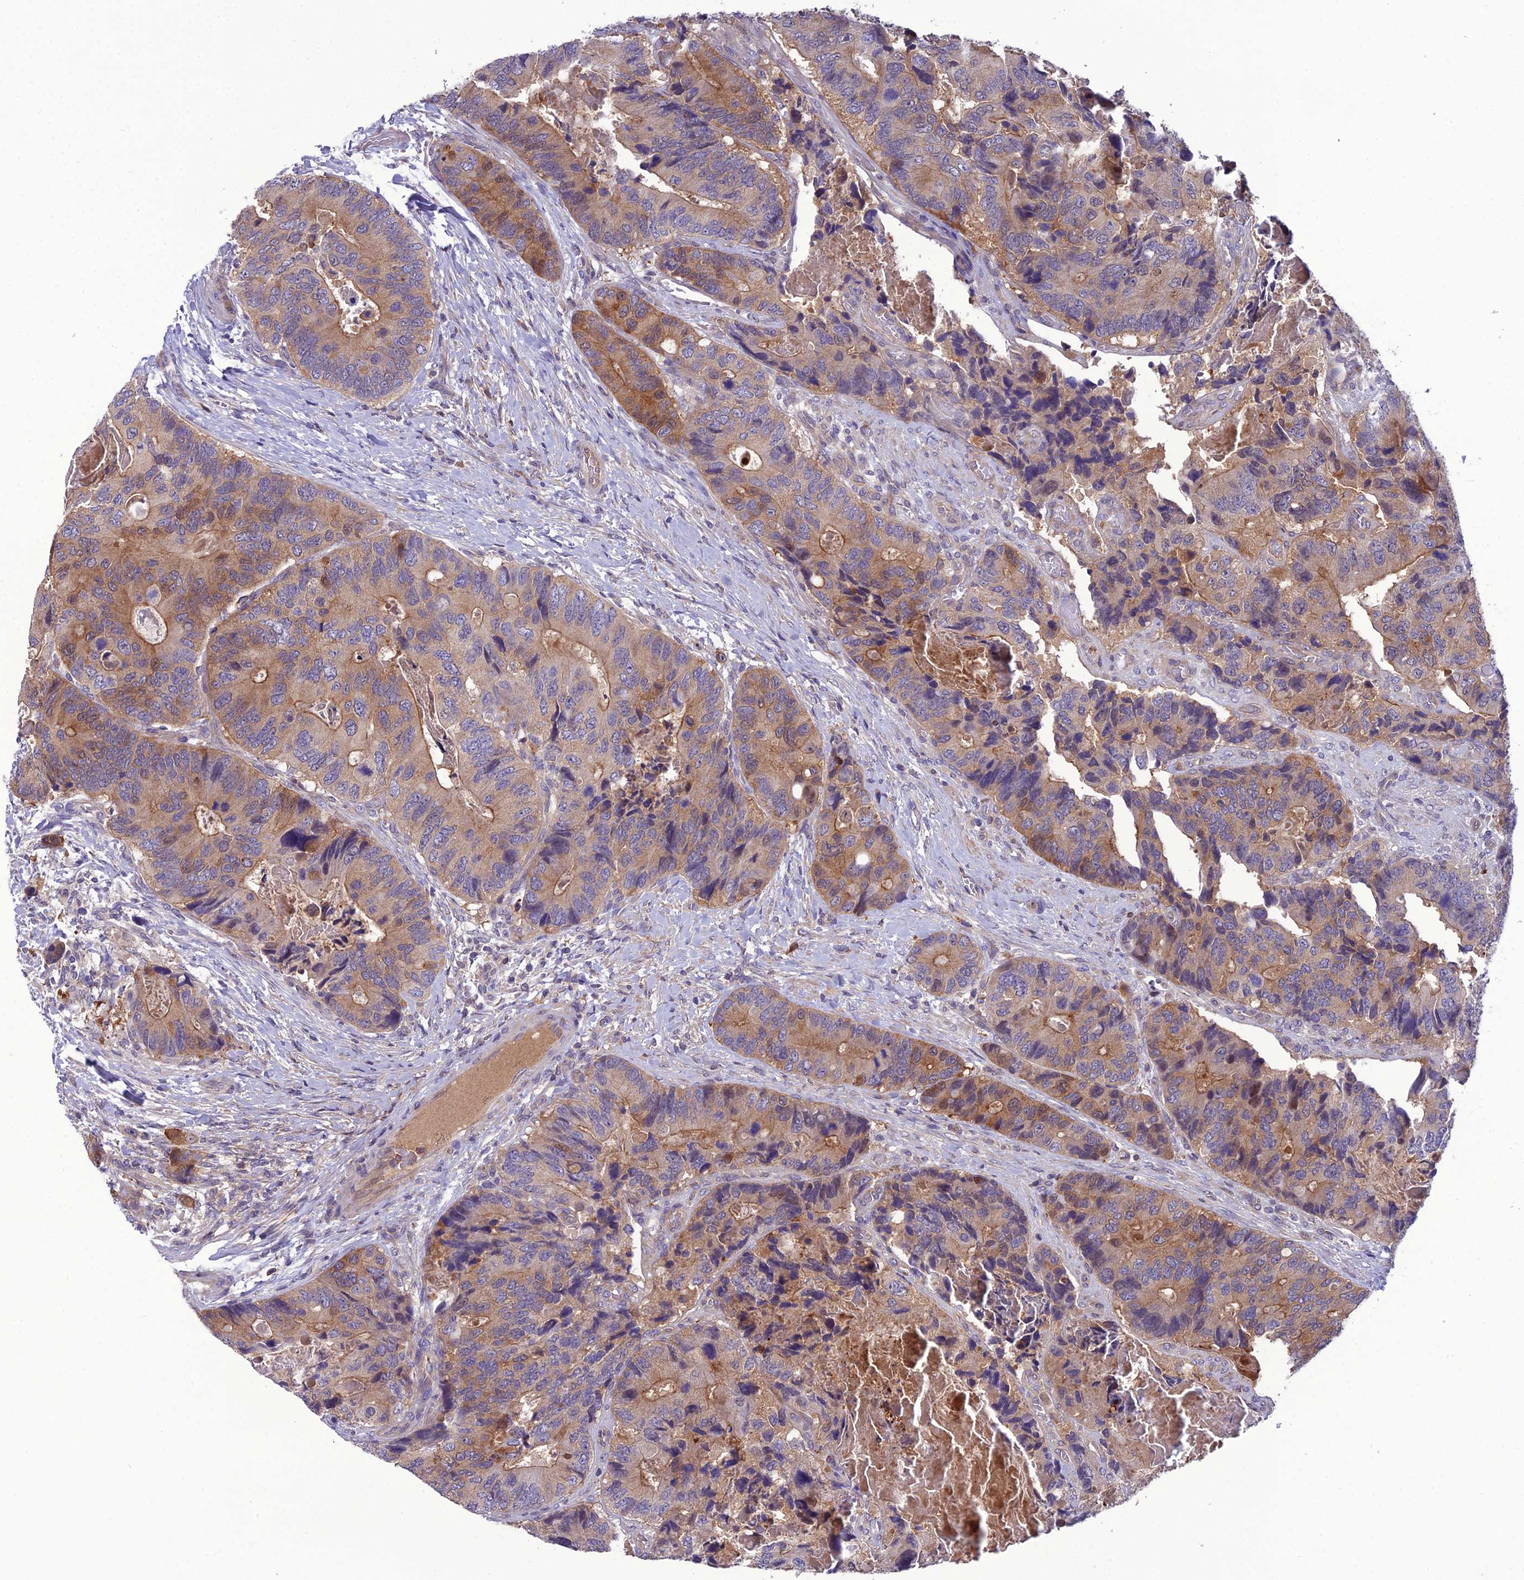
{"staining": {"intensity": "moderate", "quantity": "25%-75%", "location": "cytoplasmic/membranous"}, "tissue": "colorectal cancer", "cell_type": "Tumor cells", "image_type": "cancer", "snomed": [{"axis": "morphology", "description": "Adenocarcinoma, NOS"}, {"axis": "topography", "description": "Colon"}], "caption": "High-power microscopy captured an IHC image of adenocarcinoma (colorectal), revealing moderate cytoplasmic/membranous expression in approximately 25%-75% of tumor cells. (IHC, brightfield microscopy, high magnification).", "gene": "GDF6", "patient": {"sex": "male", "age": 84}}